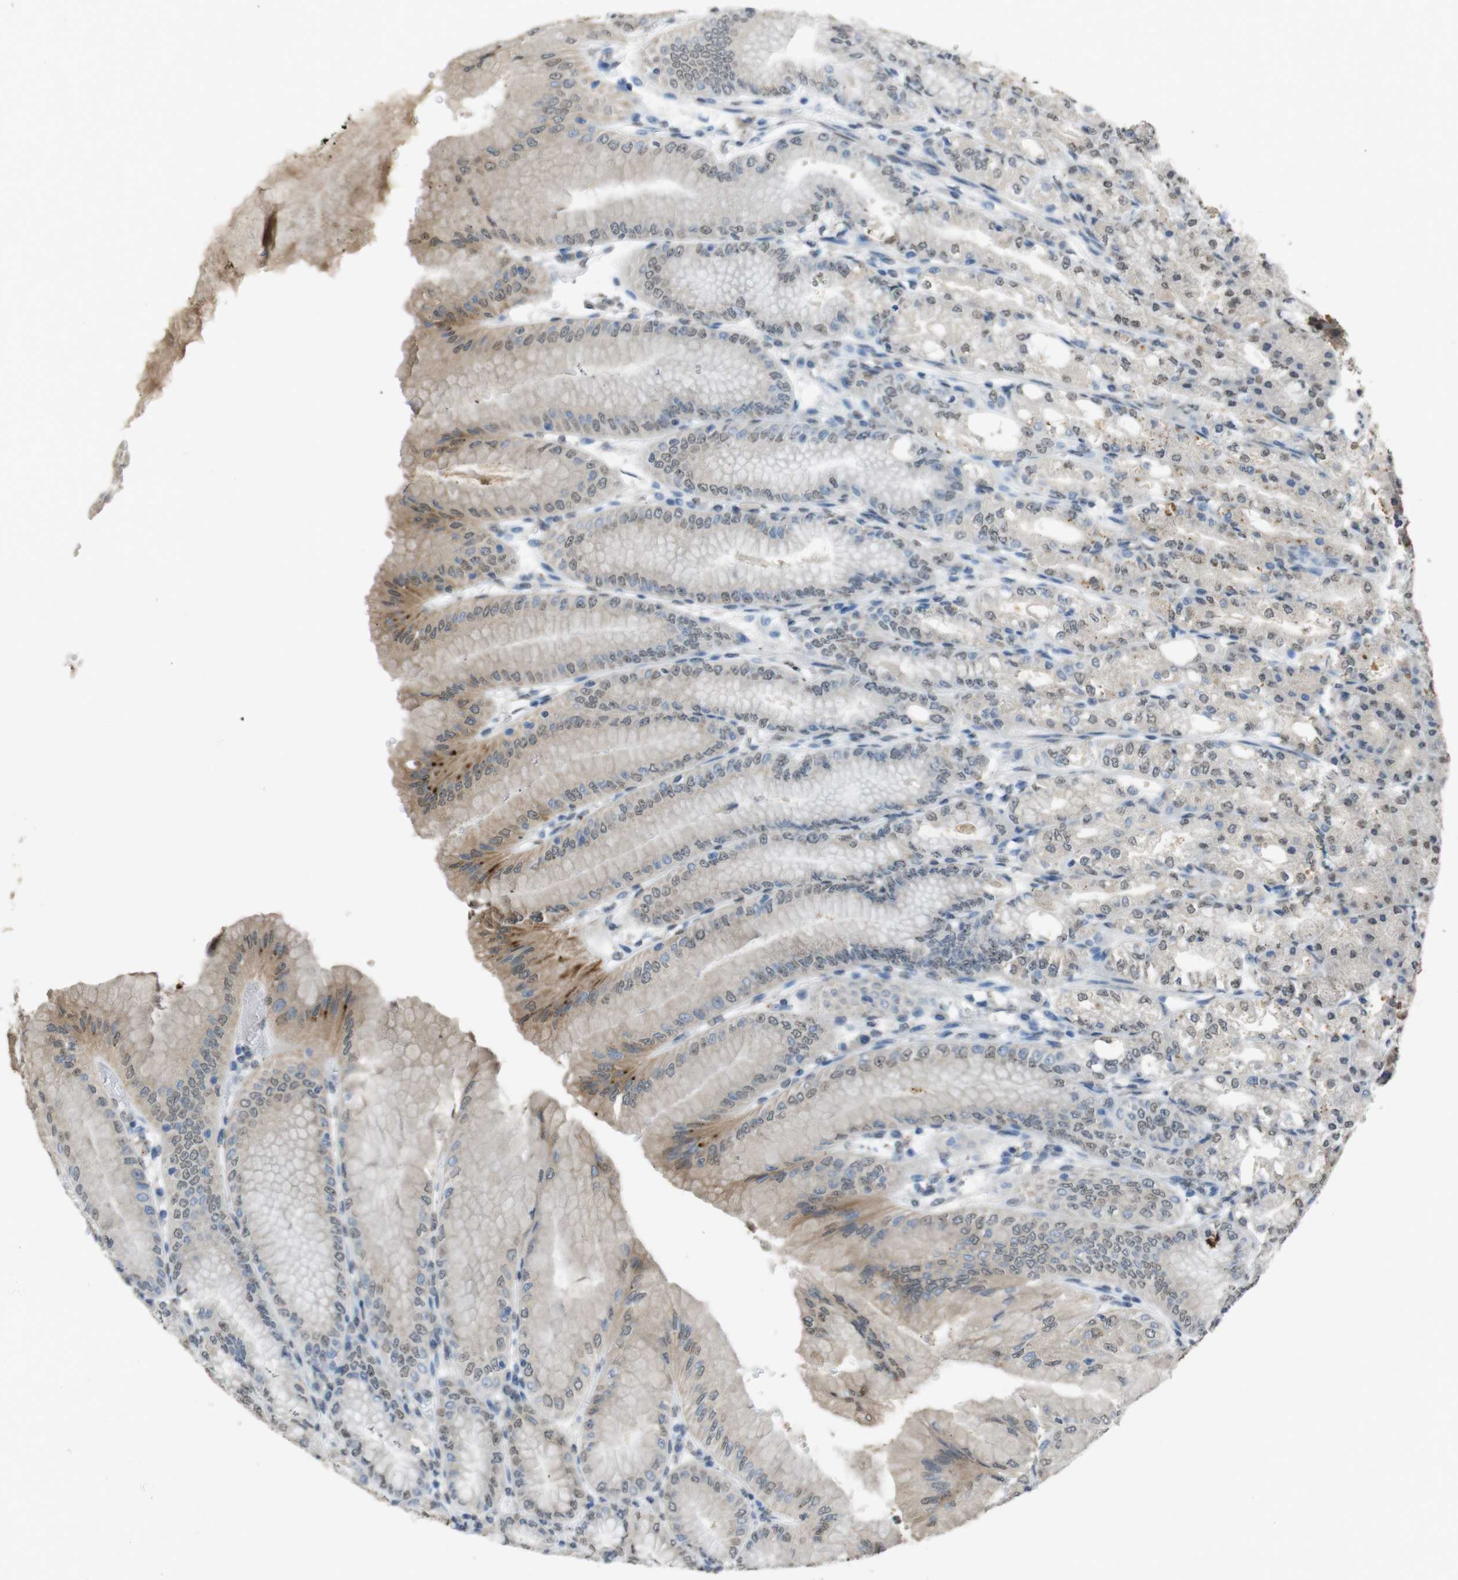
{"staining": {"intensity": "moderate", "quantity": "<25%", "location": "cytoplasmic/membranous"}, "tissue": "stomach", "cell_type": "Glandular cells", "image_type": "normal", "snomed": [{"axis": "morphology", "description": "Normal tissue, NOS"}, {"axis": "topography", "description": "Stomach, lower"}], "caption": "Unremarkable stomach displays moderate cytoplasmic/membranous expression in approximately <25% of glandular cells, visualized by immunohistochemistry.", "gene": "STBD1", "patient": {"sex": "male", "age": 71}}